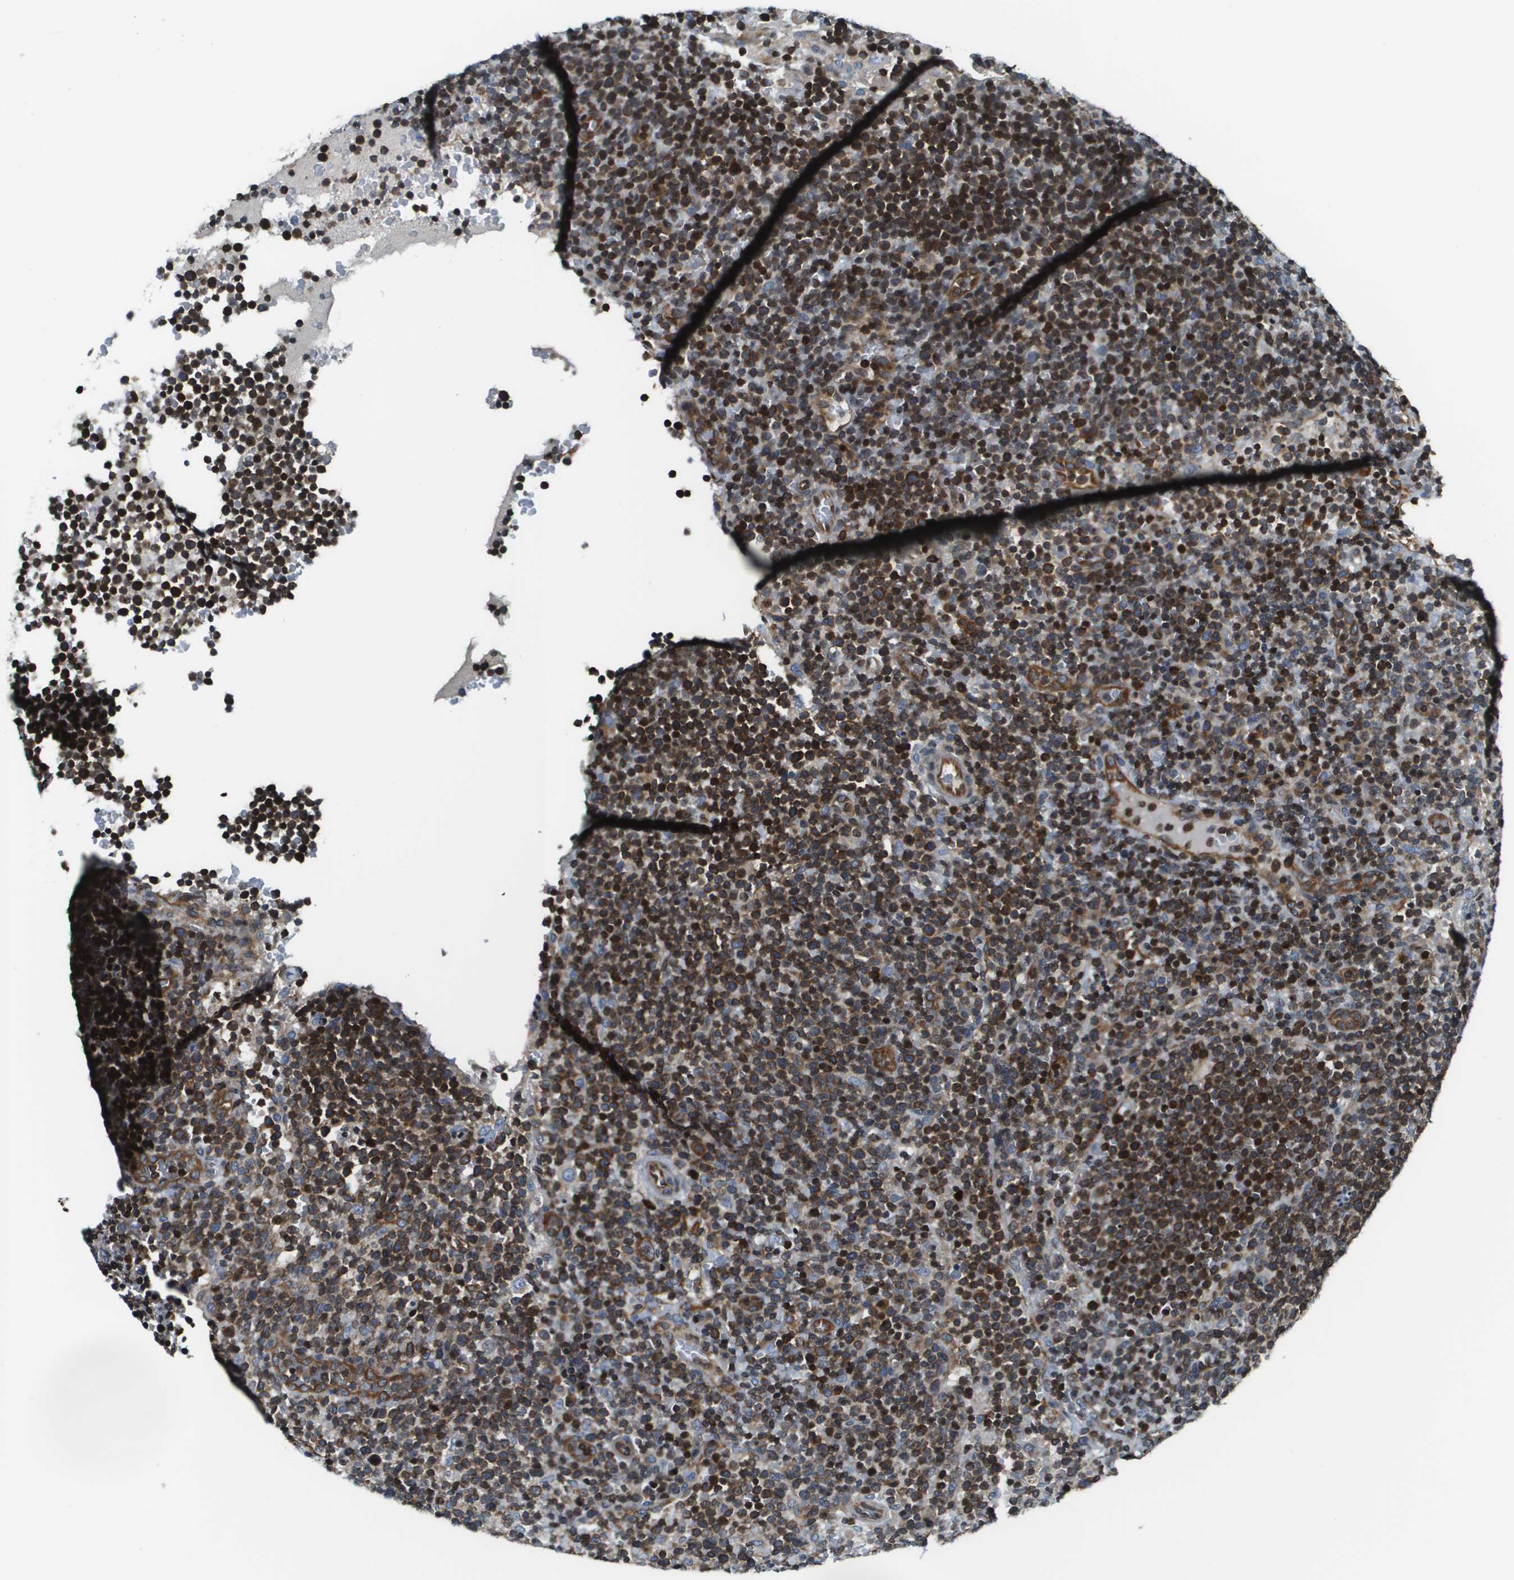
{"staining": {"intensity": "moderate", "quantity": ">75%", "location": "cytoplasmic/membranous"}, "tissue": "lymphoma", "cell_type": "Tumor cells", "image_type": "cancer", "snomed": [{"axis": "morphology", "description": "Malignant lymphoma, non-Hodgkin's type, High grade"}, {"axis": "topography", "description": "Lymph node"}], "caption": "Malignant lymphoma, non-Hodgkin's type (high-grade) stained with DAB (3,3'-diaminobenzidine) immunohistochemistry reveals medium levels of moderate cytoplasmic/membranous expression in approximately >75% of tumor cells.", "gene": "ESYT1", "patient": {"sex": "male", "age": 61}}